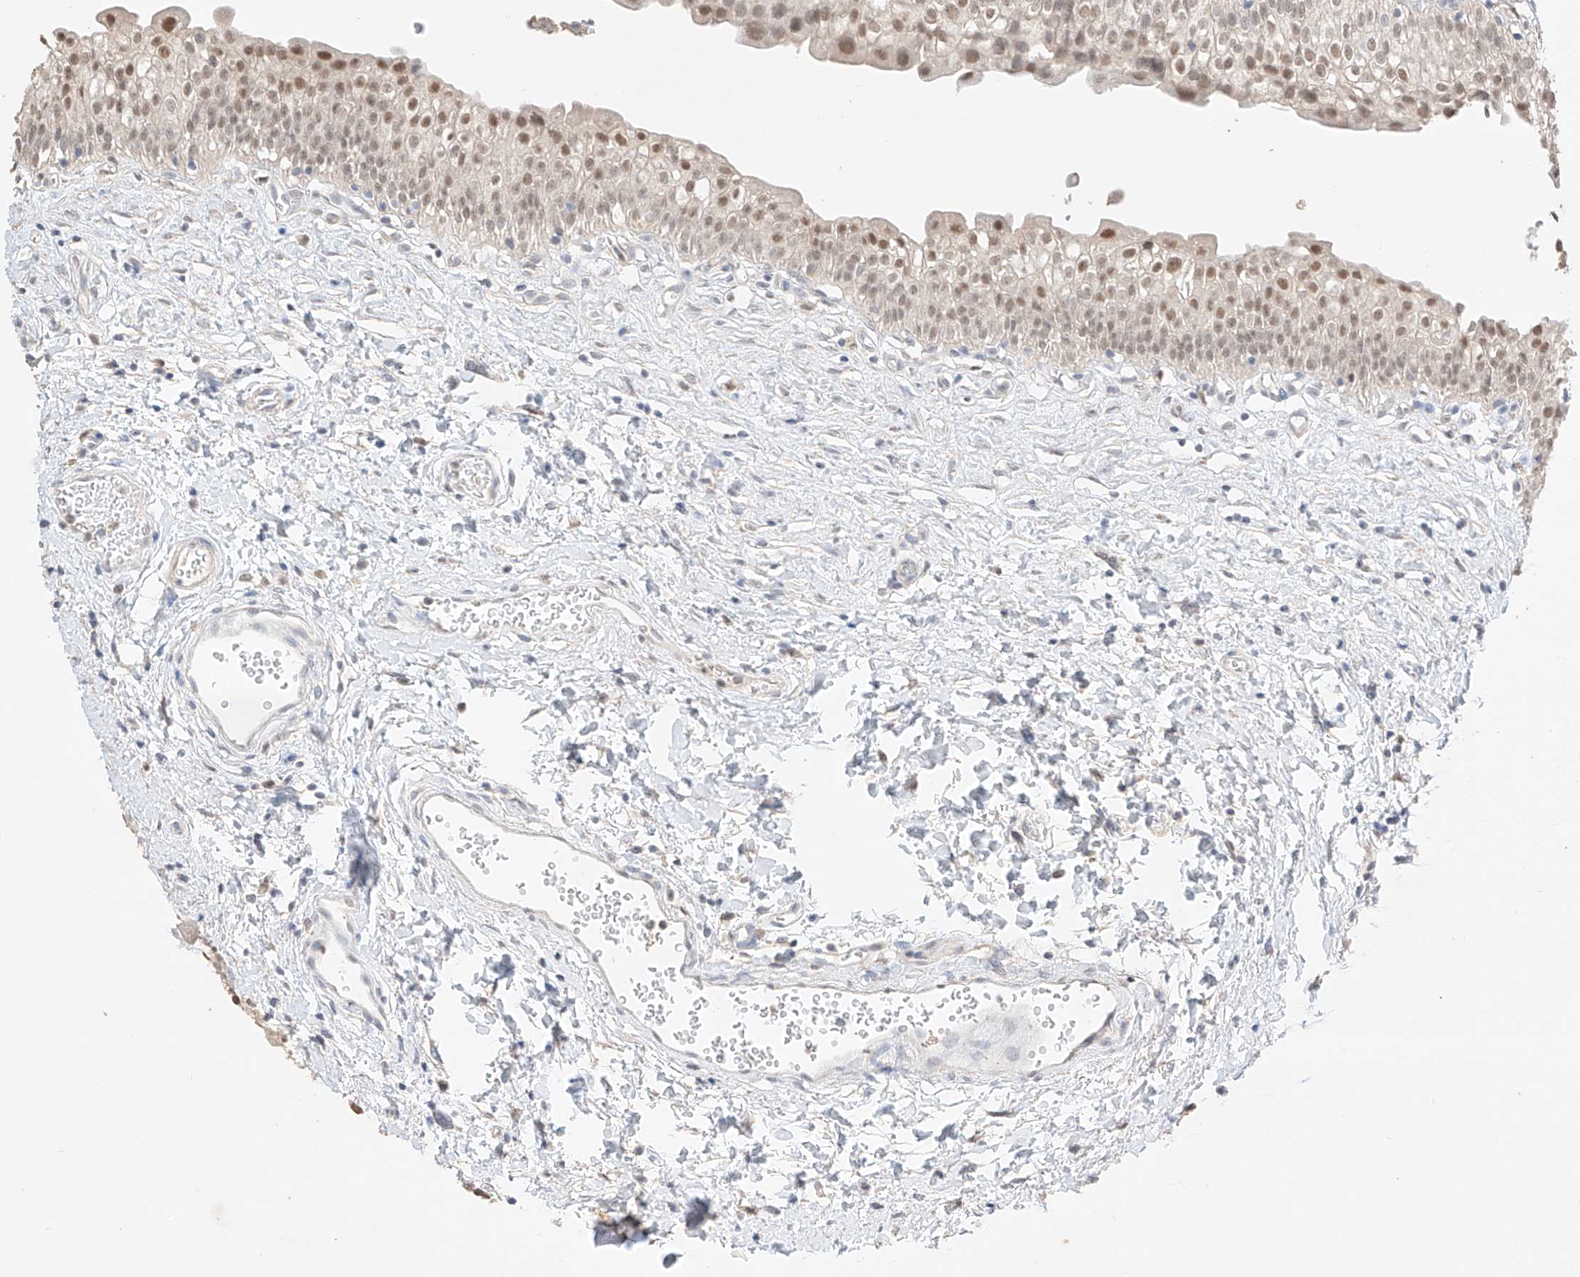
{"staining": {"intensity": "strong", "quantity": "25%-75%", "location": "nuclear"}, "tissue": "urinary bladder", "cell_type": "Urothelial cells", "image_type": "normal", "snomed": [{"axis": "morphology", "description": "Normal tissue, NOS"}, {"axis": "topography", "description": "Urinary bladder"}], "caption": "Brown immunohistochemical staining in unremarkable human urinary bladder demonstrates strong nuclear positivity in about 25%-75% of urothelial cells.", "gene": "APIP", "patient": {"sex": "male", "age": 51}}